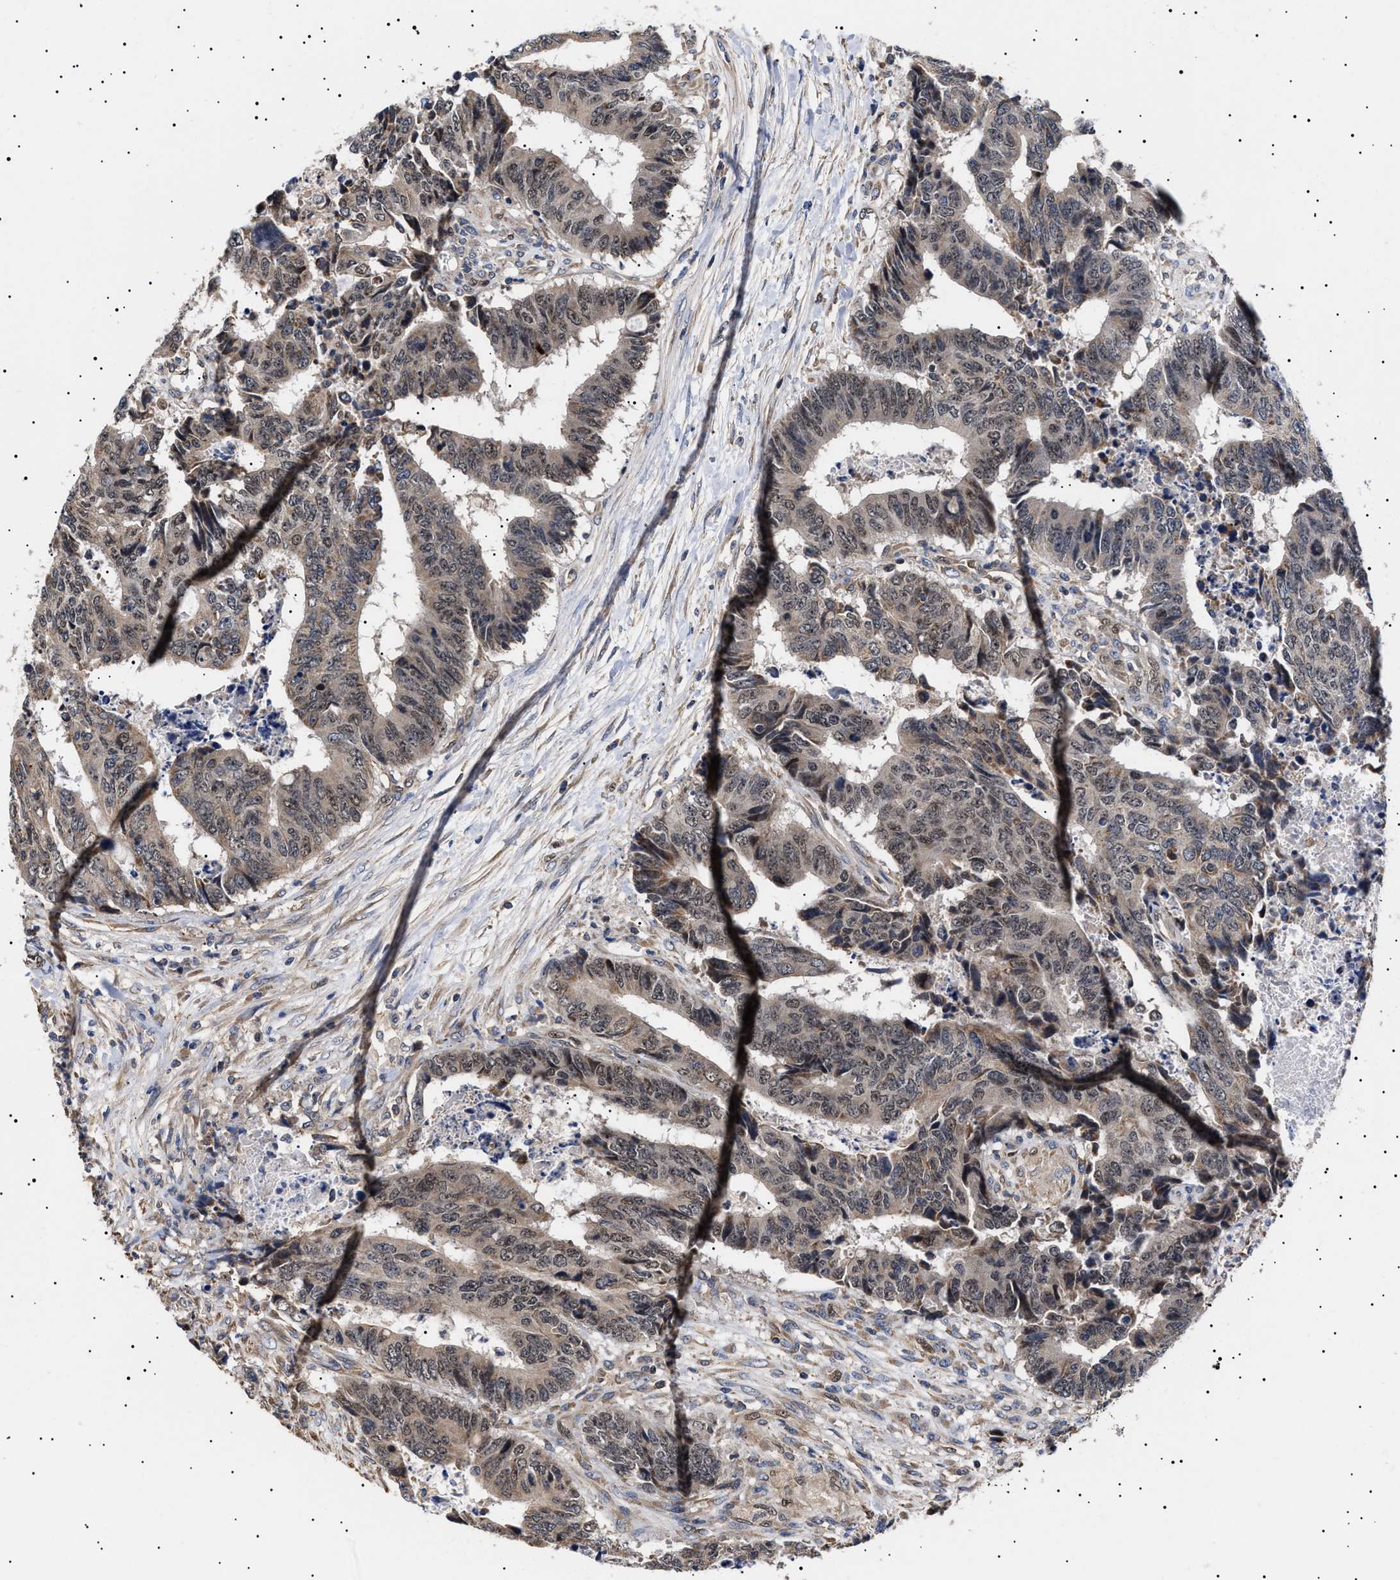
{"staining": {"intensity": "weak", "quantity": ">75%", "location": "cytoplasmic/membranous,nuclear"}, "tissue": "colorectal cancer", "cell_type": "Tumor cells", "image_type": "cancer", "snomed": [{"axis": "morphology", "description": "Adenocarcinoma, NOS"}, {"axis": "topography", "description": "Rectum"}], "caption": "DAB immunohistochemical staining of human colorectal cancer demonstrates weak cytoplasmic/membranous and nuclear protein expression in about >75% of tumor cells. (brown staining indicates protein expression, while blue staining denotes nuclei).", "gene": "KRBA1", "patient": {"sex": "male", "age": 84}}